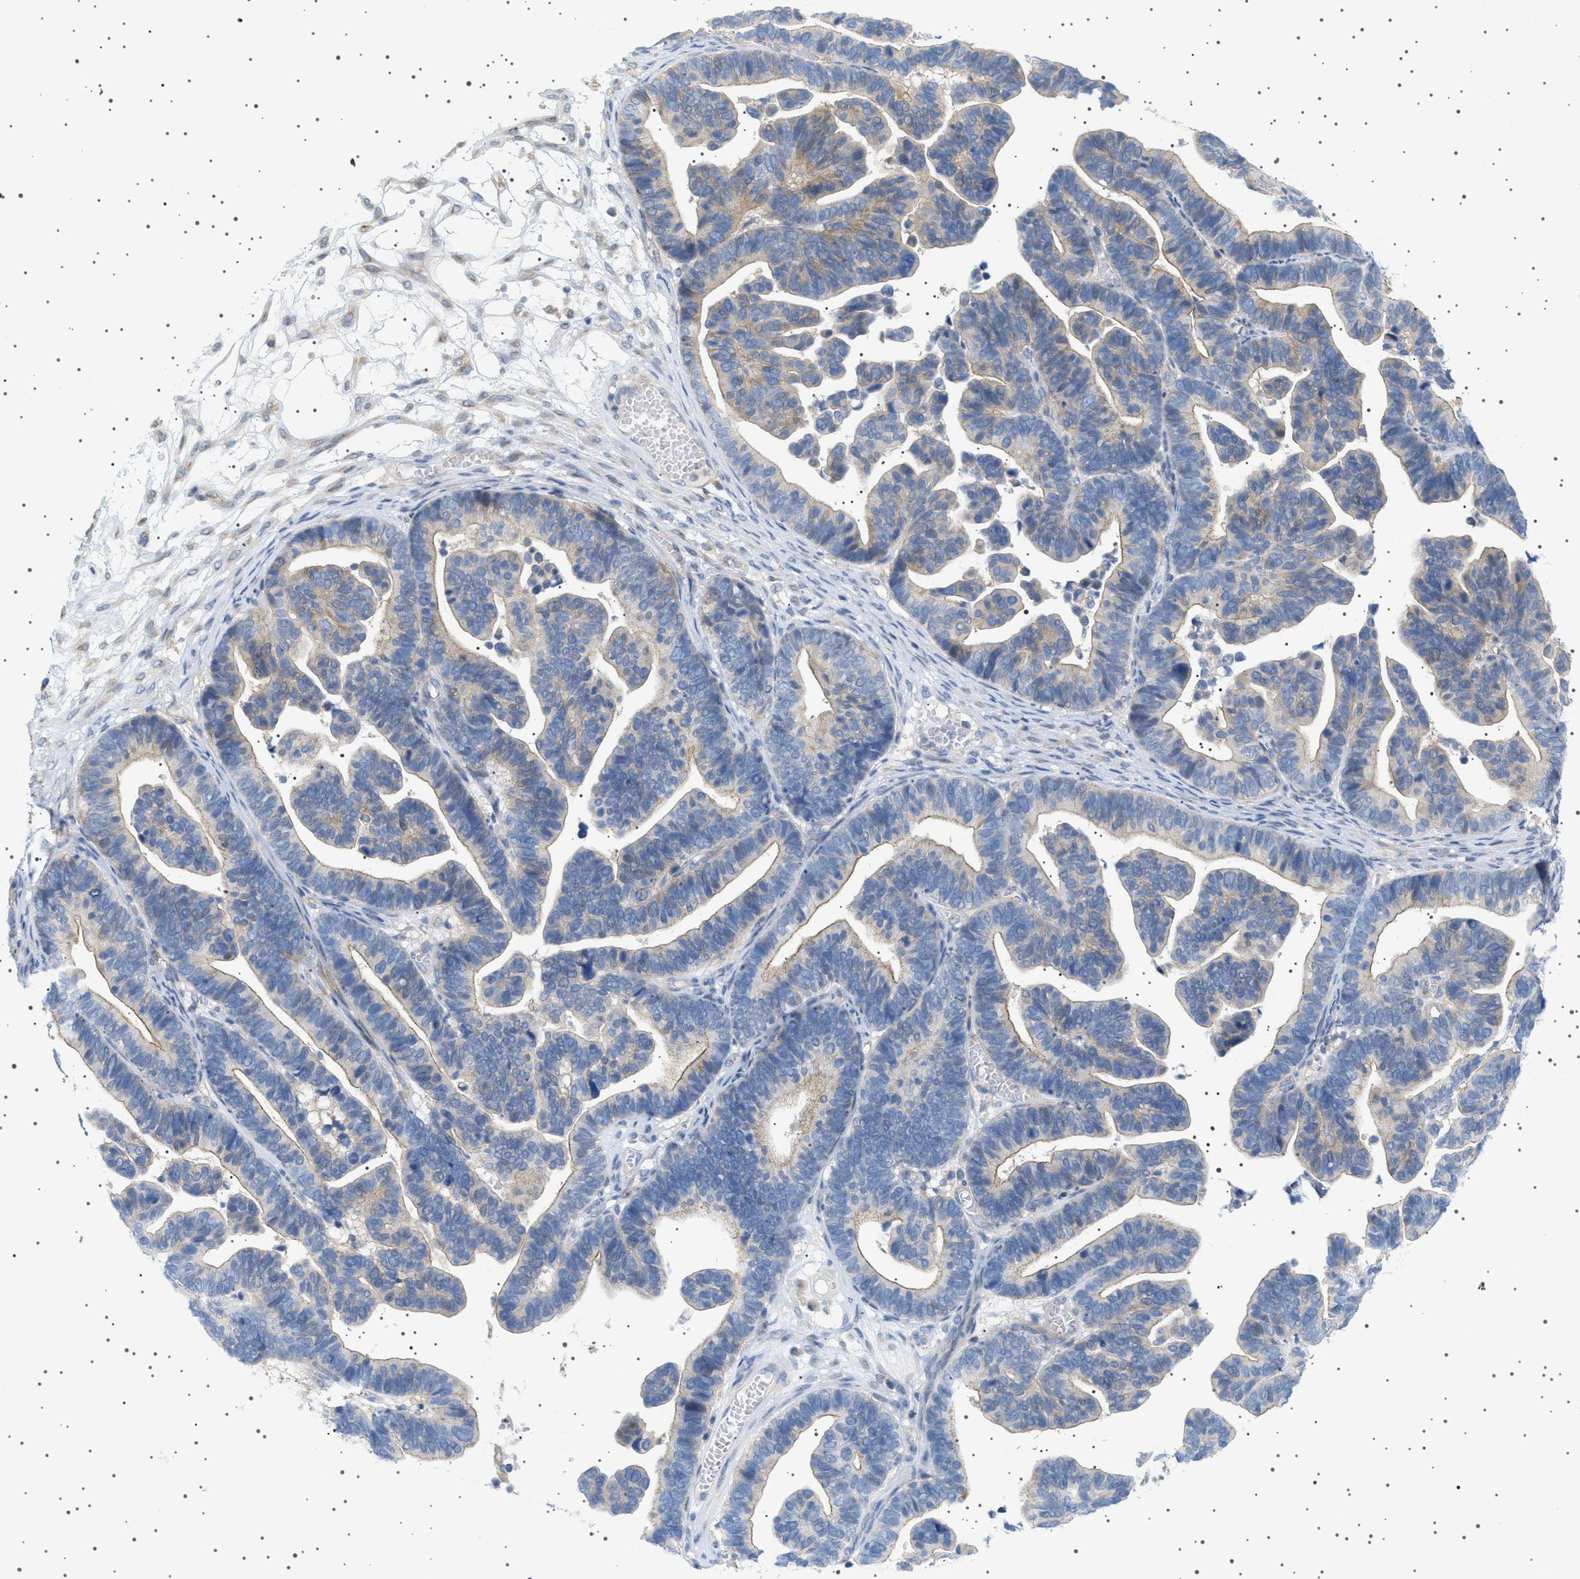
{"staining": {"intensity": "weak", "quantity": "<25%", "location": "cytoplasmic/membranous"}, "tissue": "ovarian cancer", "cell_type": "Tumor cells", "image_type": "cancer", "snomed": [{"axis": "morphology", "description": "Cystadenocarcinoma, serous, NOS"}, {"axis": "topography", "description": "Ovary"}], "caption": "This is a histopathology image of IHC staining of ovarian cancer (serous cystadenocarcinoma), which shows no staining in tumor cells.", "gene": "ADCY10", "patient": {"sex": "female", "age": 56}}